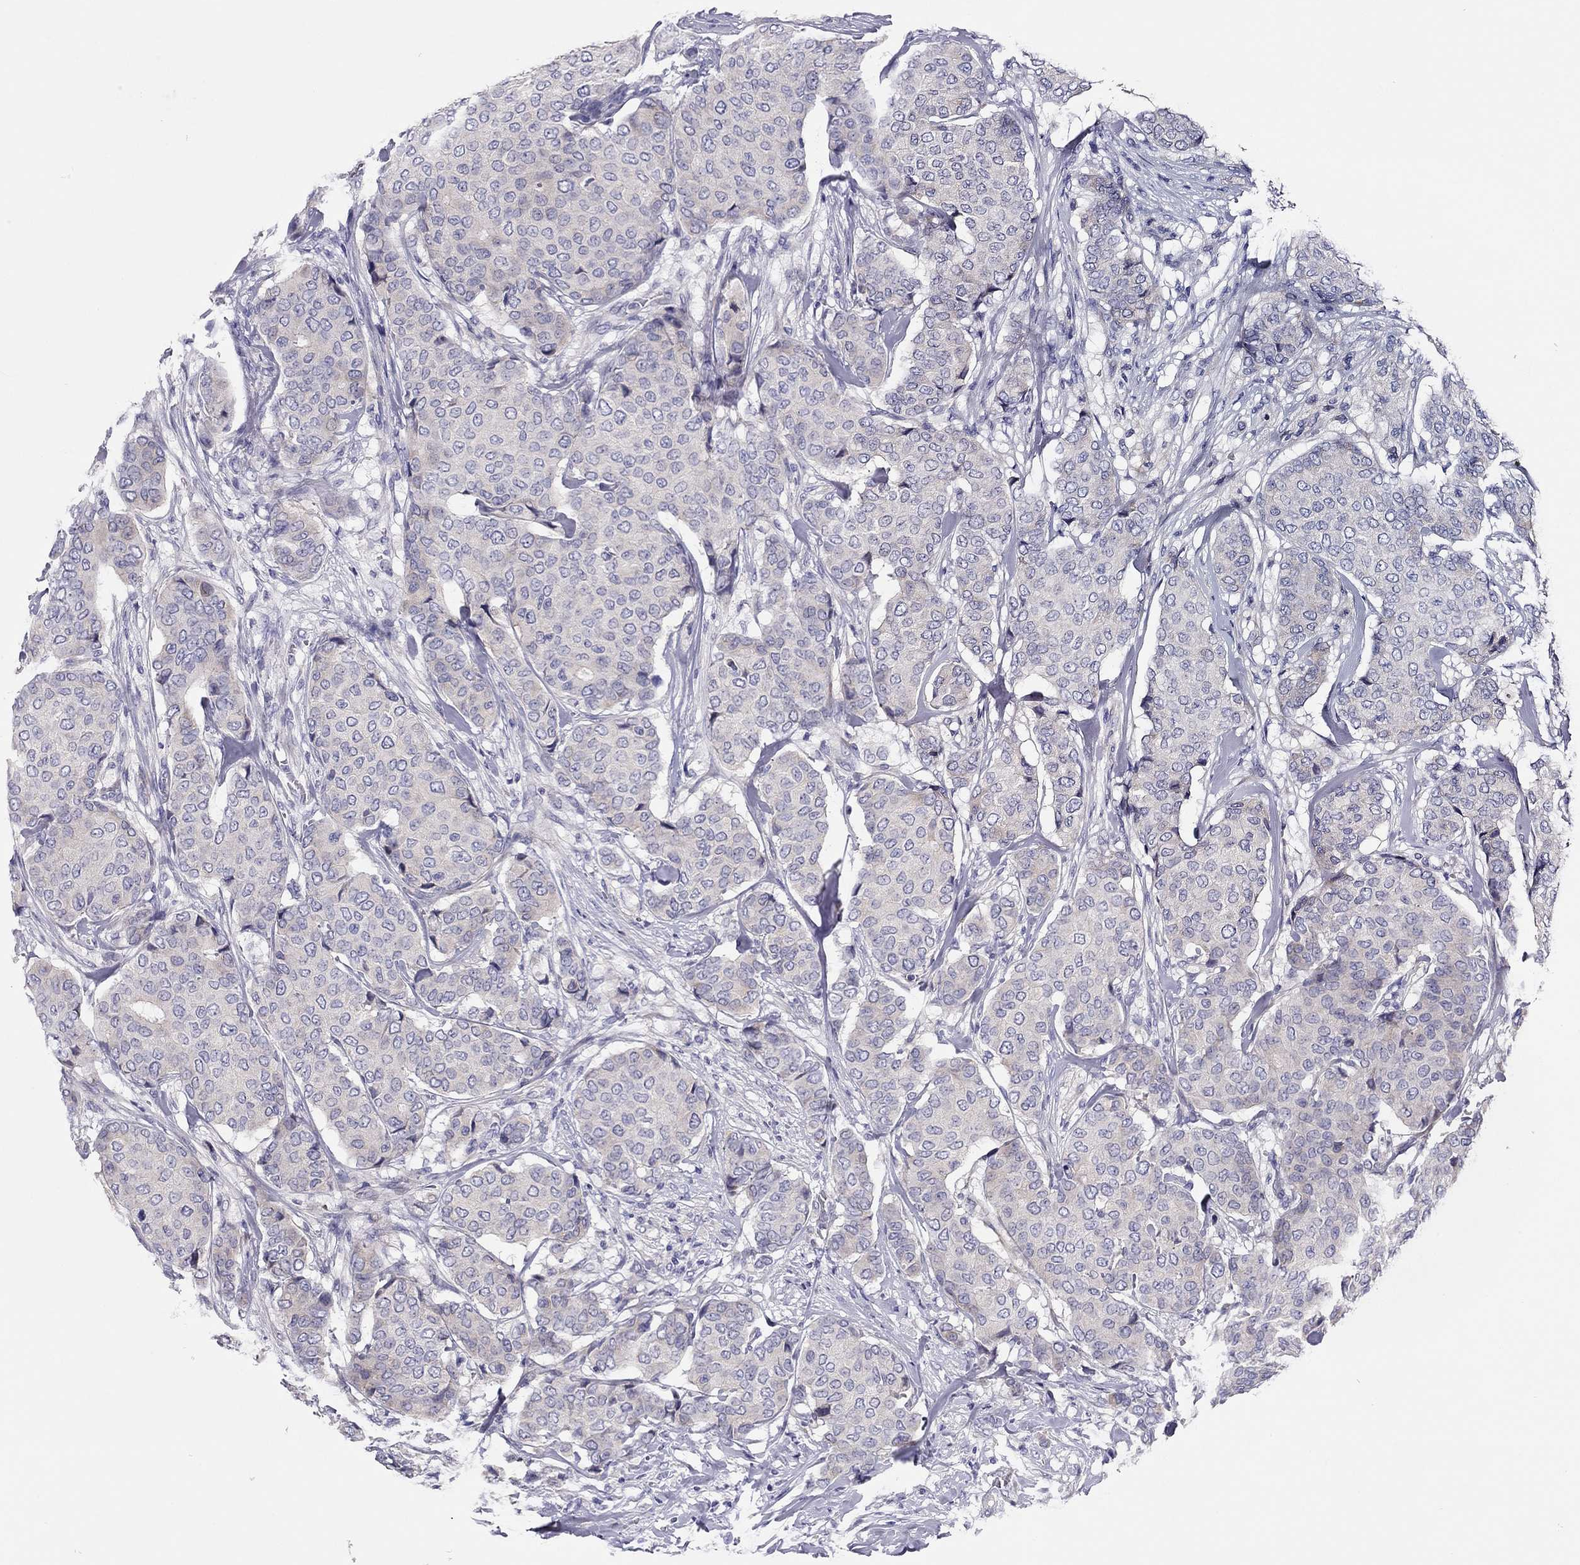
{"staining": {"intensity": "negative", "quantity": "none", "location": "none"}, "tissue": "breast cancer", "cell_type": "Tumor cells", "image_type": "cancer", "snomed": [{"axis": "morphology", "description": "Duct carcinoma"}, {"axis": "topography", "description": "Breast"}], "caption": "The image displays no significant expression in tumor cells of breast intraductal carcinoma. (Stains: DAB immunohistochemistry (IHC) with hematoxylin counter stain, Microscopy: brightfield microscopy at high magnification).", "gene": "SCARB1", "patient": {"sex": "female", "age": 75}}